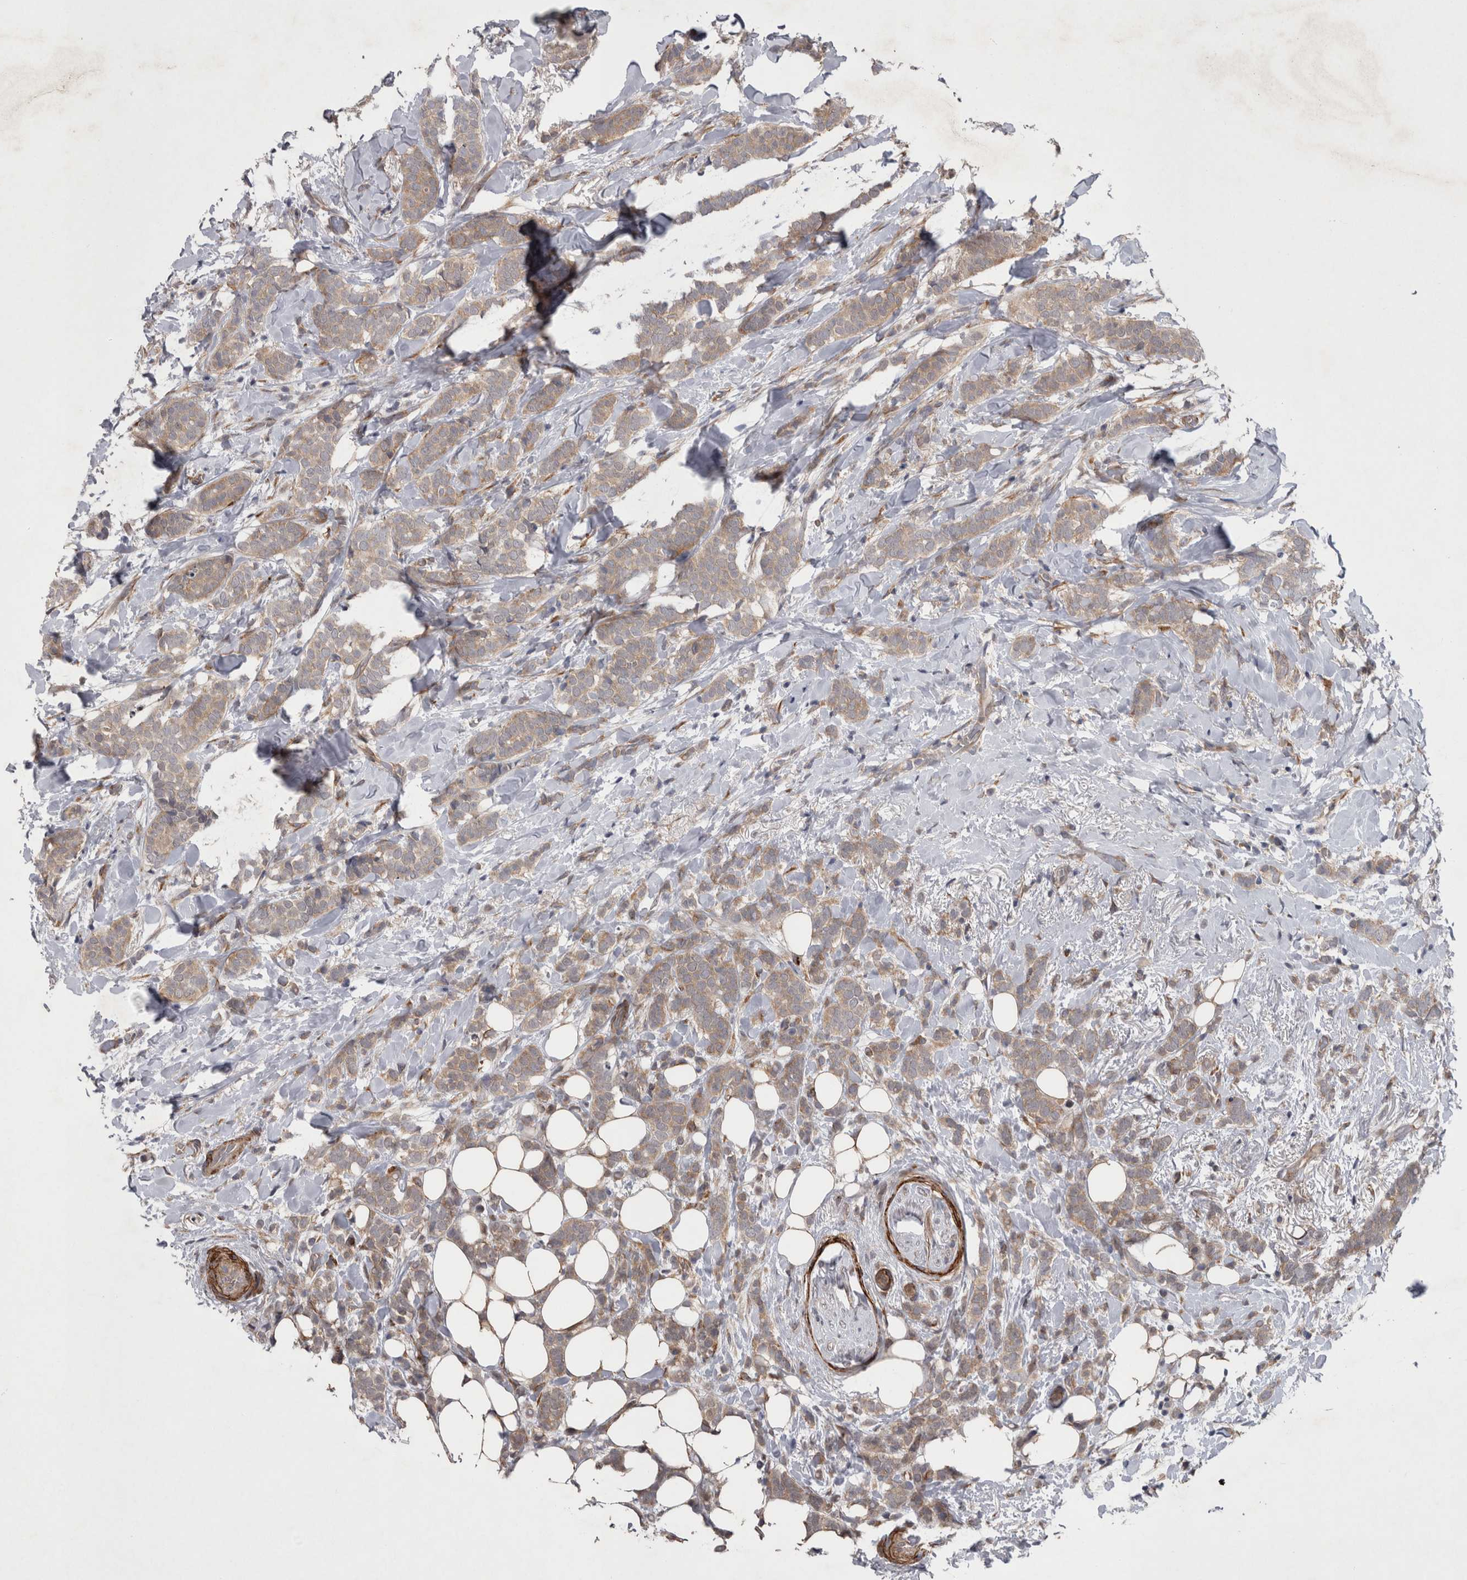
{"staining": {"intensity": "weak", "quantity": ">75%", "location": "cytoplasmic/membranous"}, "tissue": "breast cancer", "cell_type": "Tumor cells", "image_type": "cancer", "snomed": [{"axis": "morphology", "description": "Lobular carcinoma"}, {"axis": "topography", "description": "Breast"}], "caption": "Weak cytoplasmic/membranous protein staining is appreciated in about >75% of tumor cells in lobular carcinoma (breast).", "gene": "DDX6", "patient": {"sex": "female", "age": 50}}